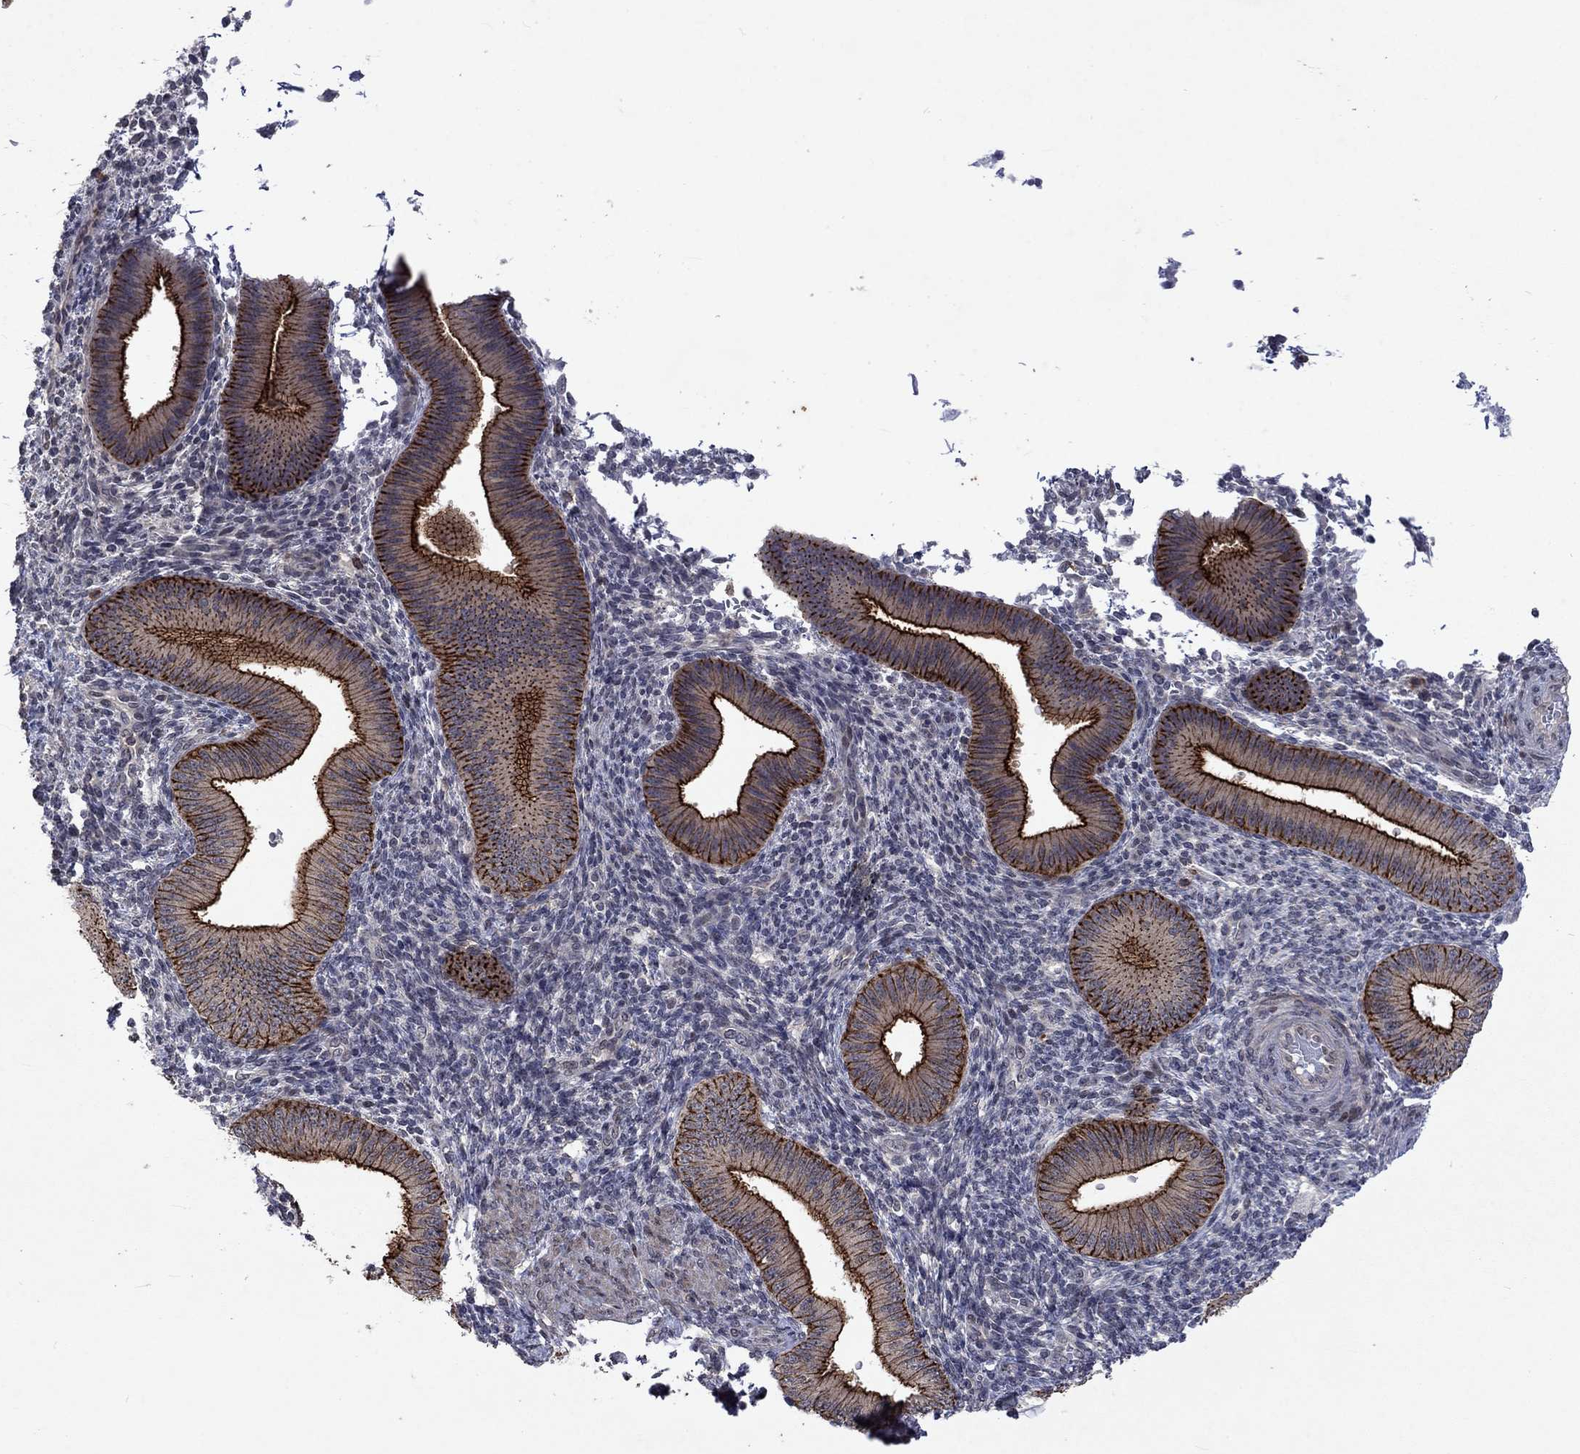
{"staining": {"intensity": "negative", "quantity": "none", "location": "none"}, "tissue": "endometrium", "cell_type": "Cells in endometrial stroma", "image_type": "normal", "snomed": [{"axis": "morphology", "description": "Normal tissue, NOS"}, {"axis": "topography", "description": "Endometrium"}], "caption": "Cells in endometrial stroma are negative for protein expression in benign human endometrium. (DAB immunohistochemistry with hematoxylin counter stain).", "gene": "PPP1R9A", "patient": {"sex": "female", "age": 39}}